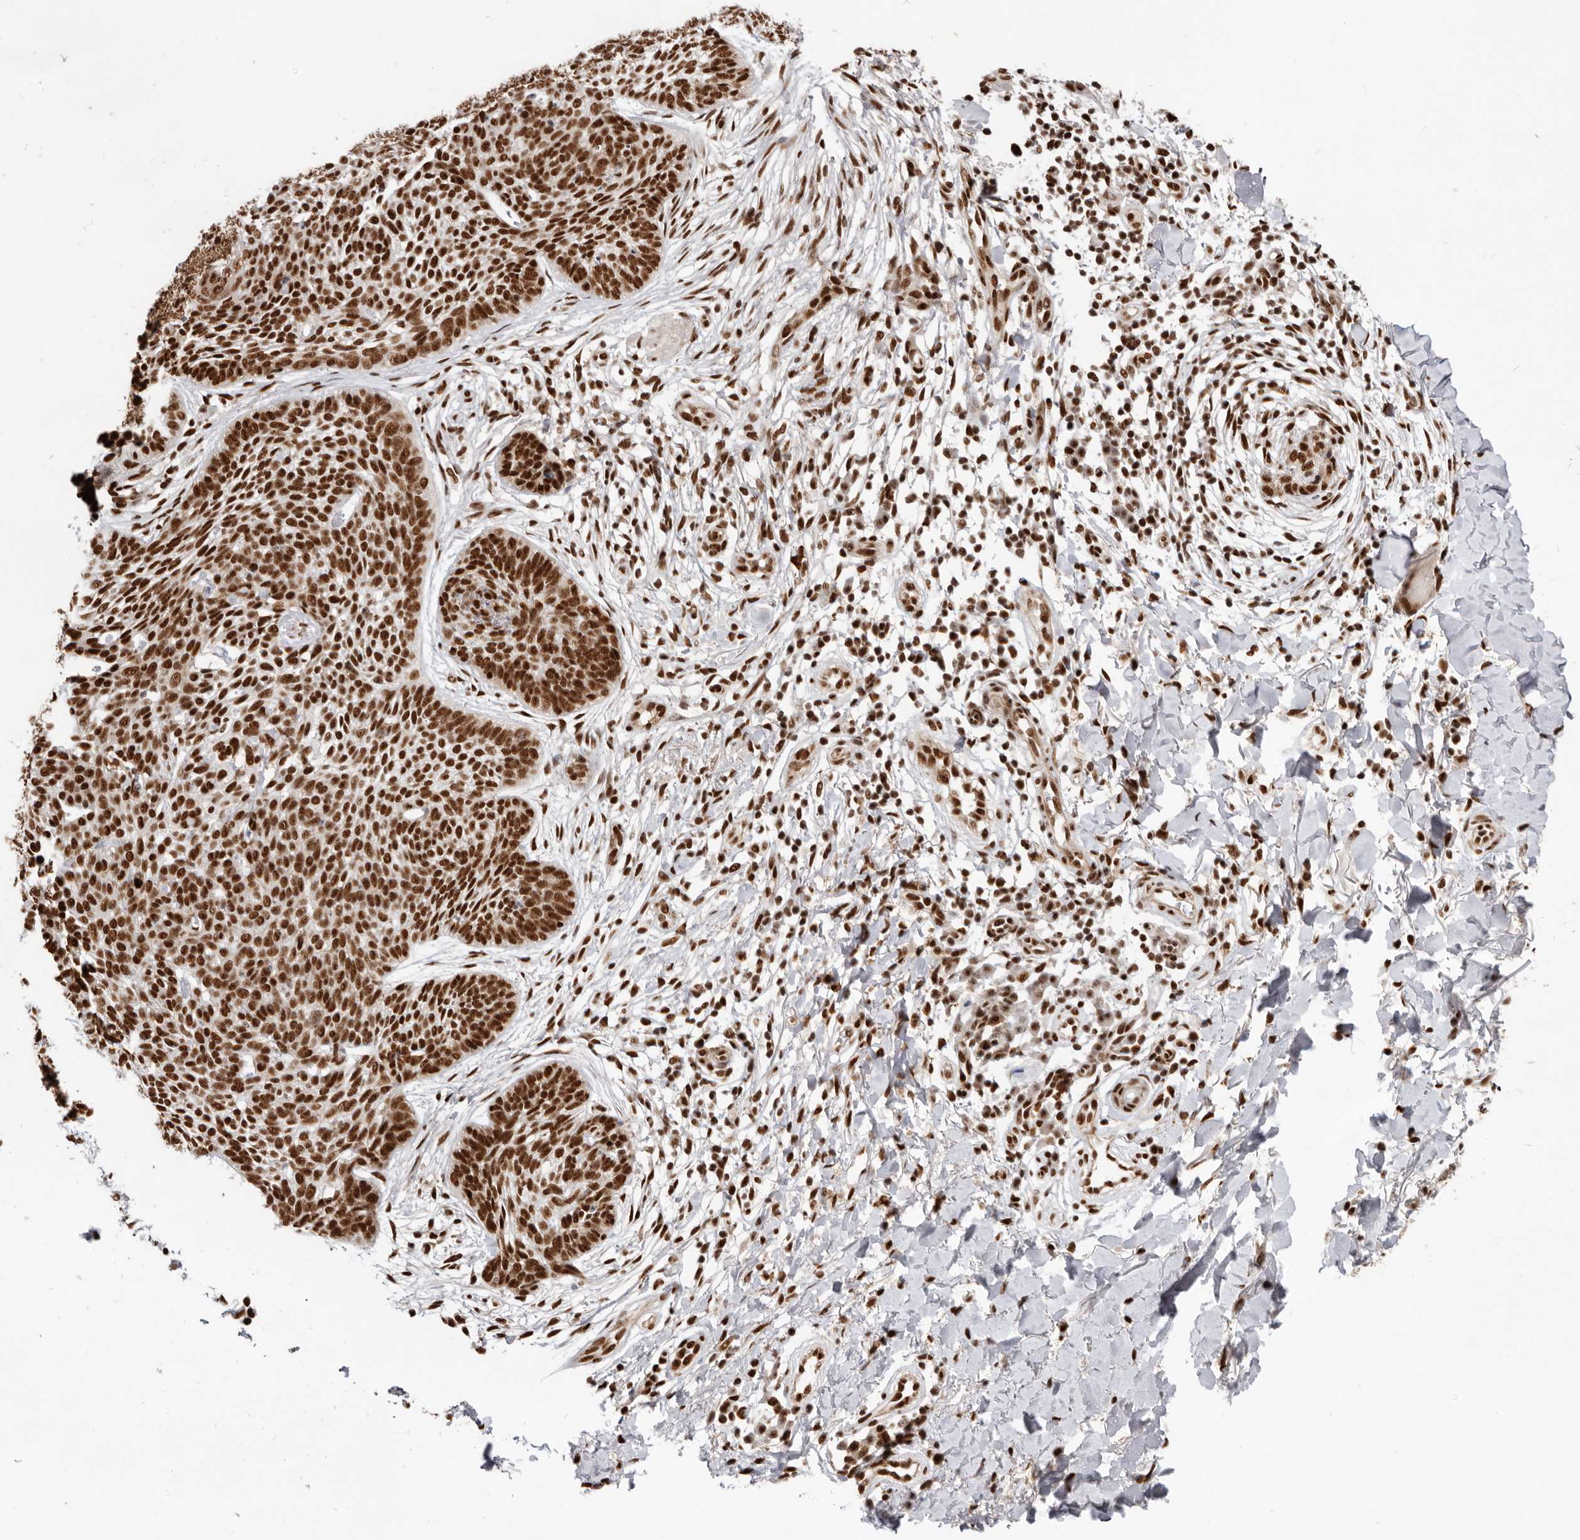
{"staining": {"intensity": "strong", "quantity": ">75%", "location": "nuclear"}, "tissue": "skin cancer", "cell_type": "Tumor cells", "image_type": "cancer", "snomed": [{"axis": "morphology", "description": "Basal cell carcinoma"}, {"axis": "topography", "description": "Skin"}], "caption": "Basal cell carcinoma (skin) was stained to show a protein in brown. There is high levels of strong nuclear expression in approximately >75% of tumor cells. (DAB (3,3'-diaminobenzidine) IHC, brown staining for protein, blue staining for nuclei).", "gene": "CHTOP", "patient": {"sex": "female", "age": 64}}